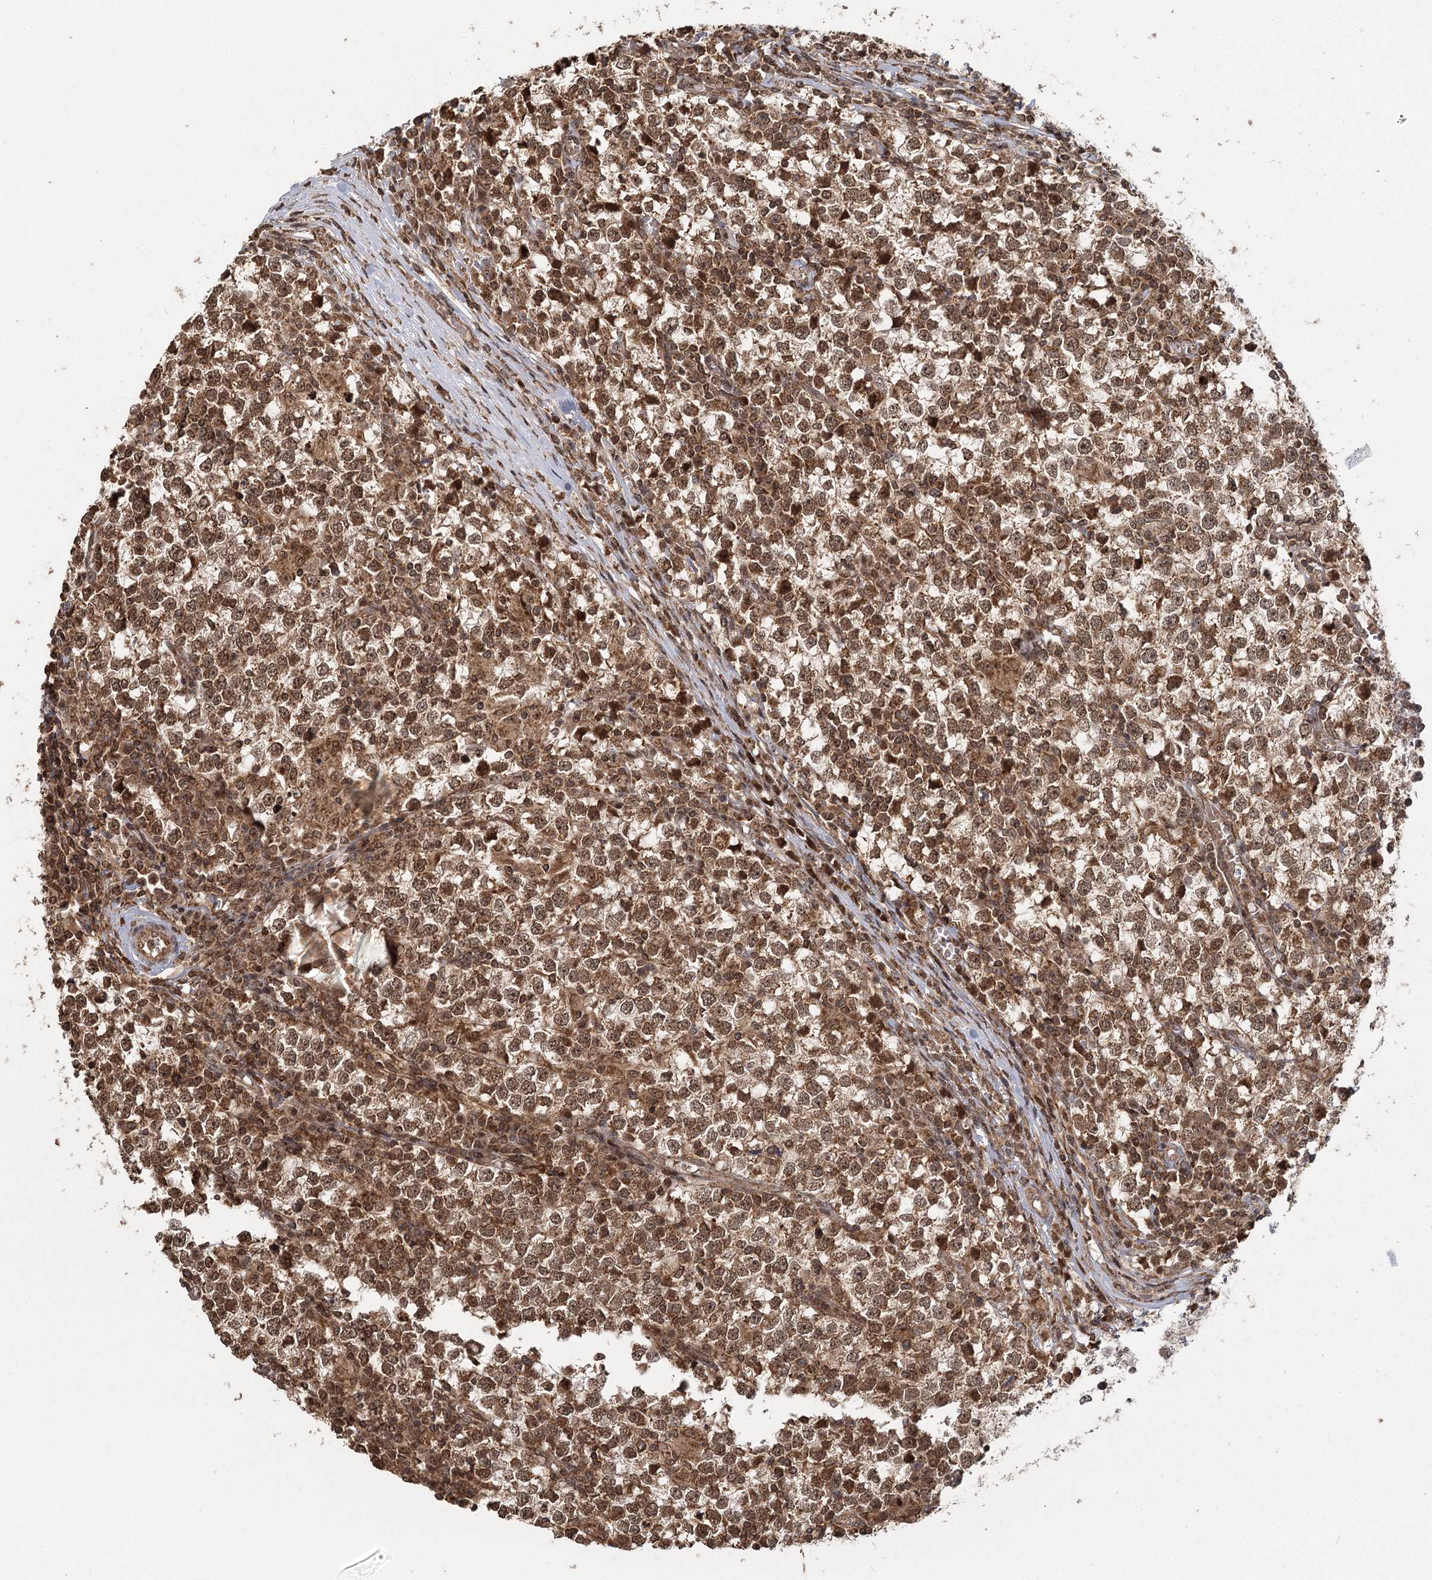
{"staining": {"intensity": "moderate", "quantity": ">75%", "location": "cytoplasmic/membranous,nuclear"}, "tissue": "testis cancer", "cell_type": "Tumor cells", "image_type": "cancer", "snomed": [{"axis": "morphology", "description": "Seminoma, NOS"}, {"axis": "topography", "description": "Testis"}], "caption": "DAB (3,3'-diaminobenzidine) immunohistochemical staining of testis seminoma exhibits moderate cytoplasmic/membranous and nuclear protein expression in about >75% of tumor cells.", "gene": "MICU1", "patient": {"sex": "male", "age": 65}}